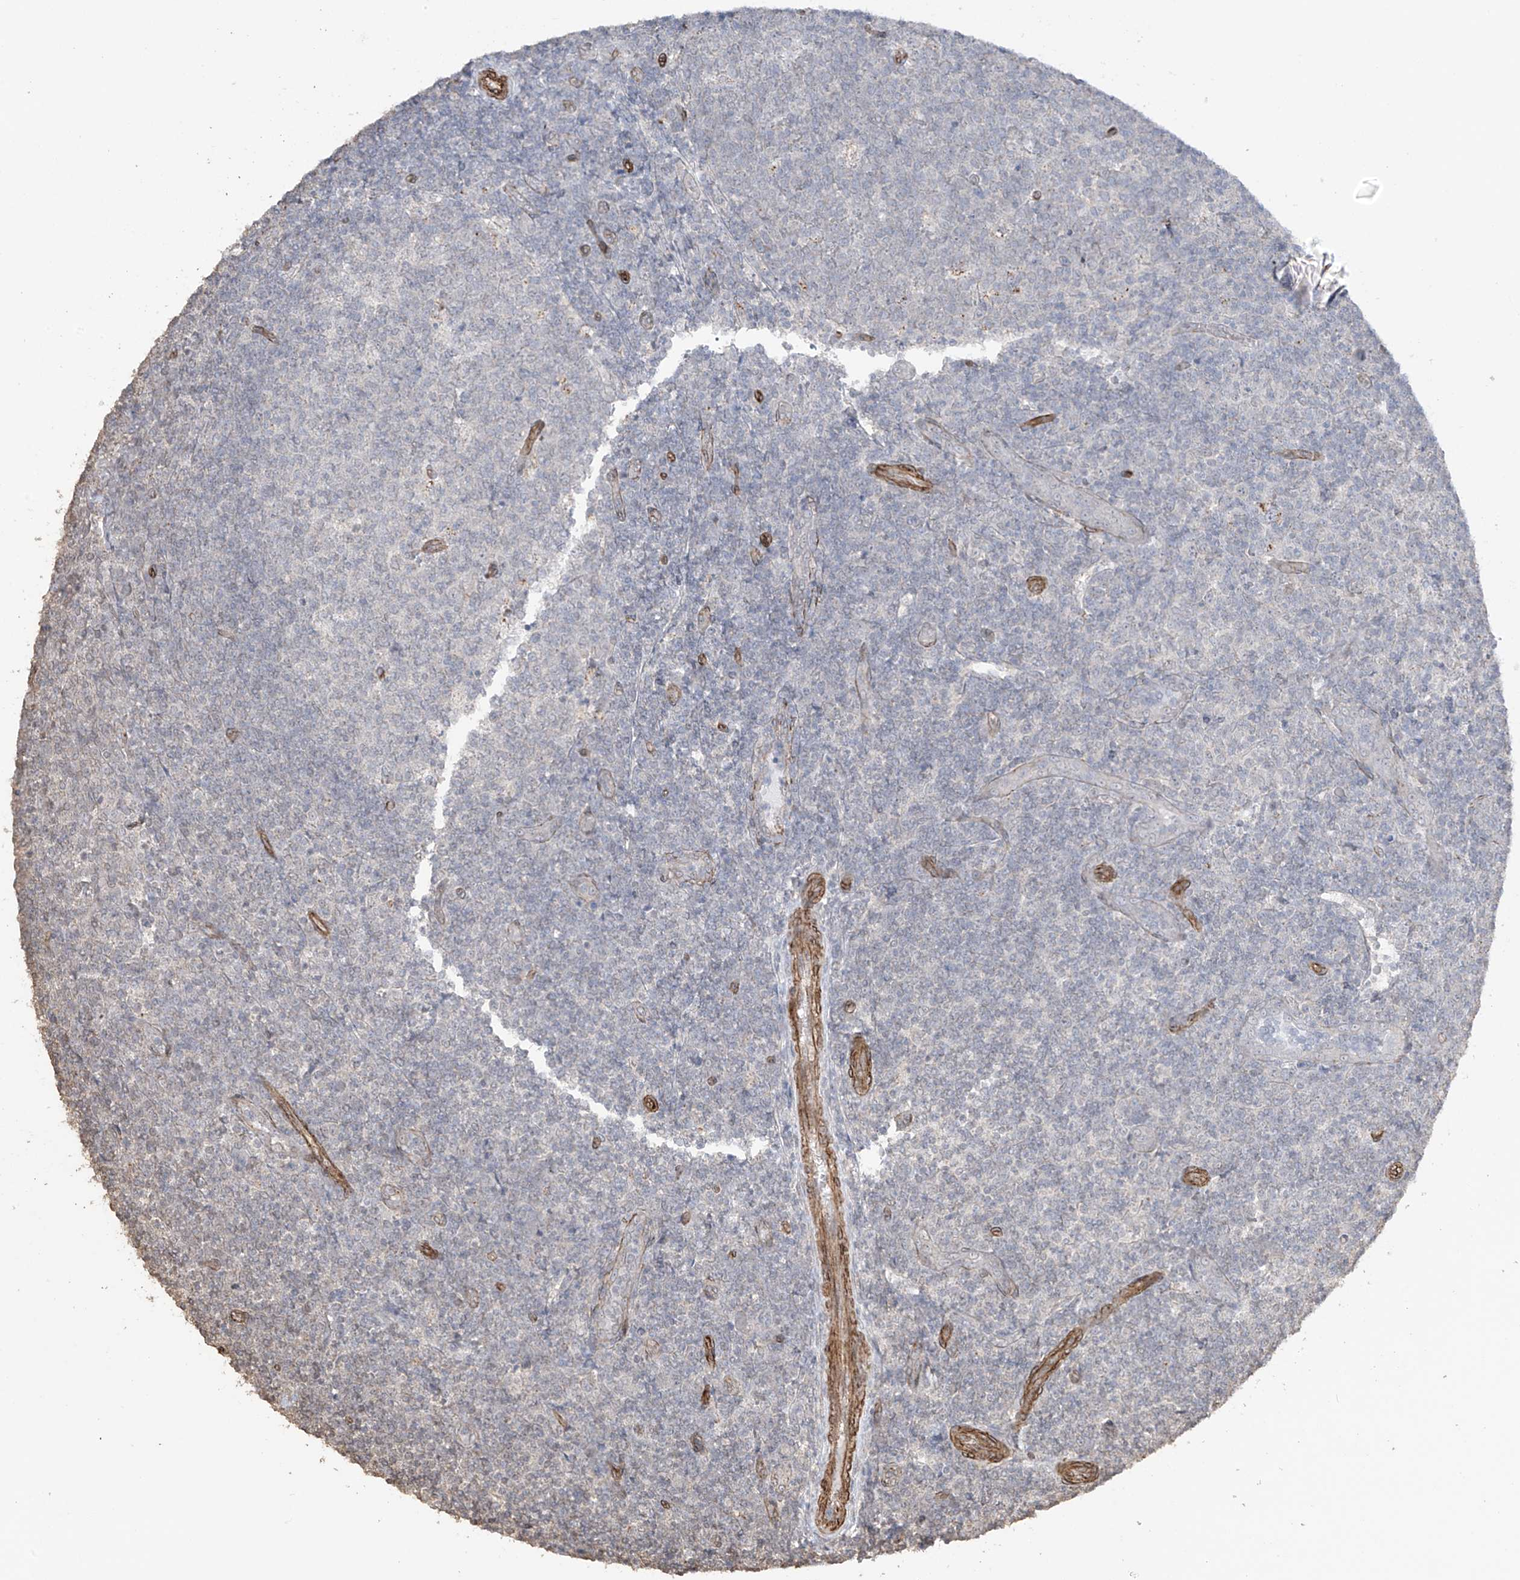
{"staining": {"intensity": "negative", "quantity": "none", "location": "none"}, "tissue": "tonsil", "cell_type": "Germinal center cells", "image_type": "normal", "snomed": [{"axis": "morphology", "description": "Normal tissue, NOS"}, {"axis": "topography", "description": "Tonsil"}], "caption": "Micrograph shows no protein staining in germinal center cells of benign tonsil. (DAB (3,3'-diaminobenzidine) immunohistochemistry with hematoxylin counter stain).", "gene": "TTLL5", "patient": {"sex": "female", "age": 19}}